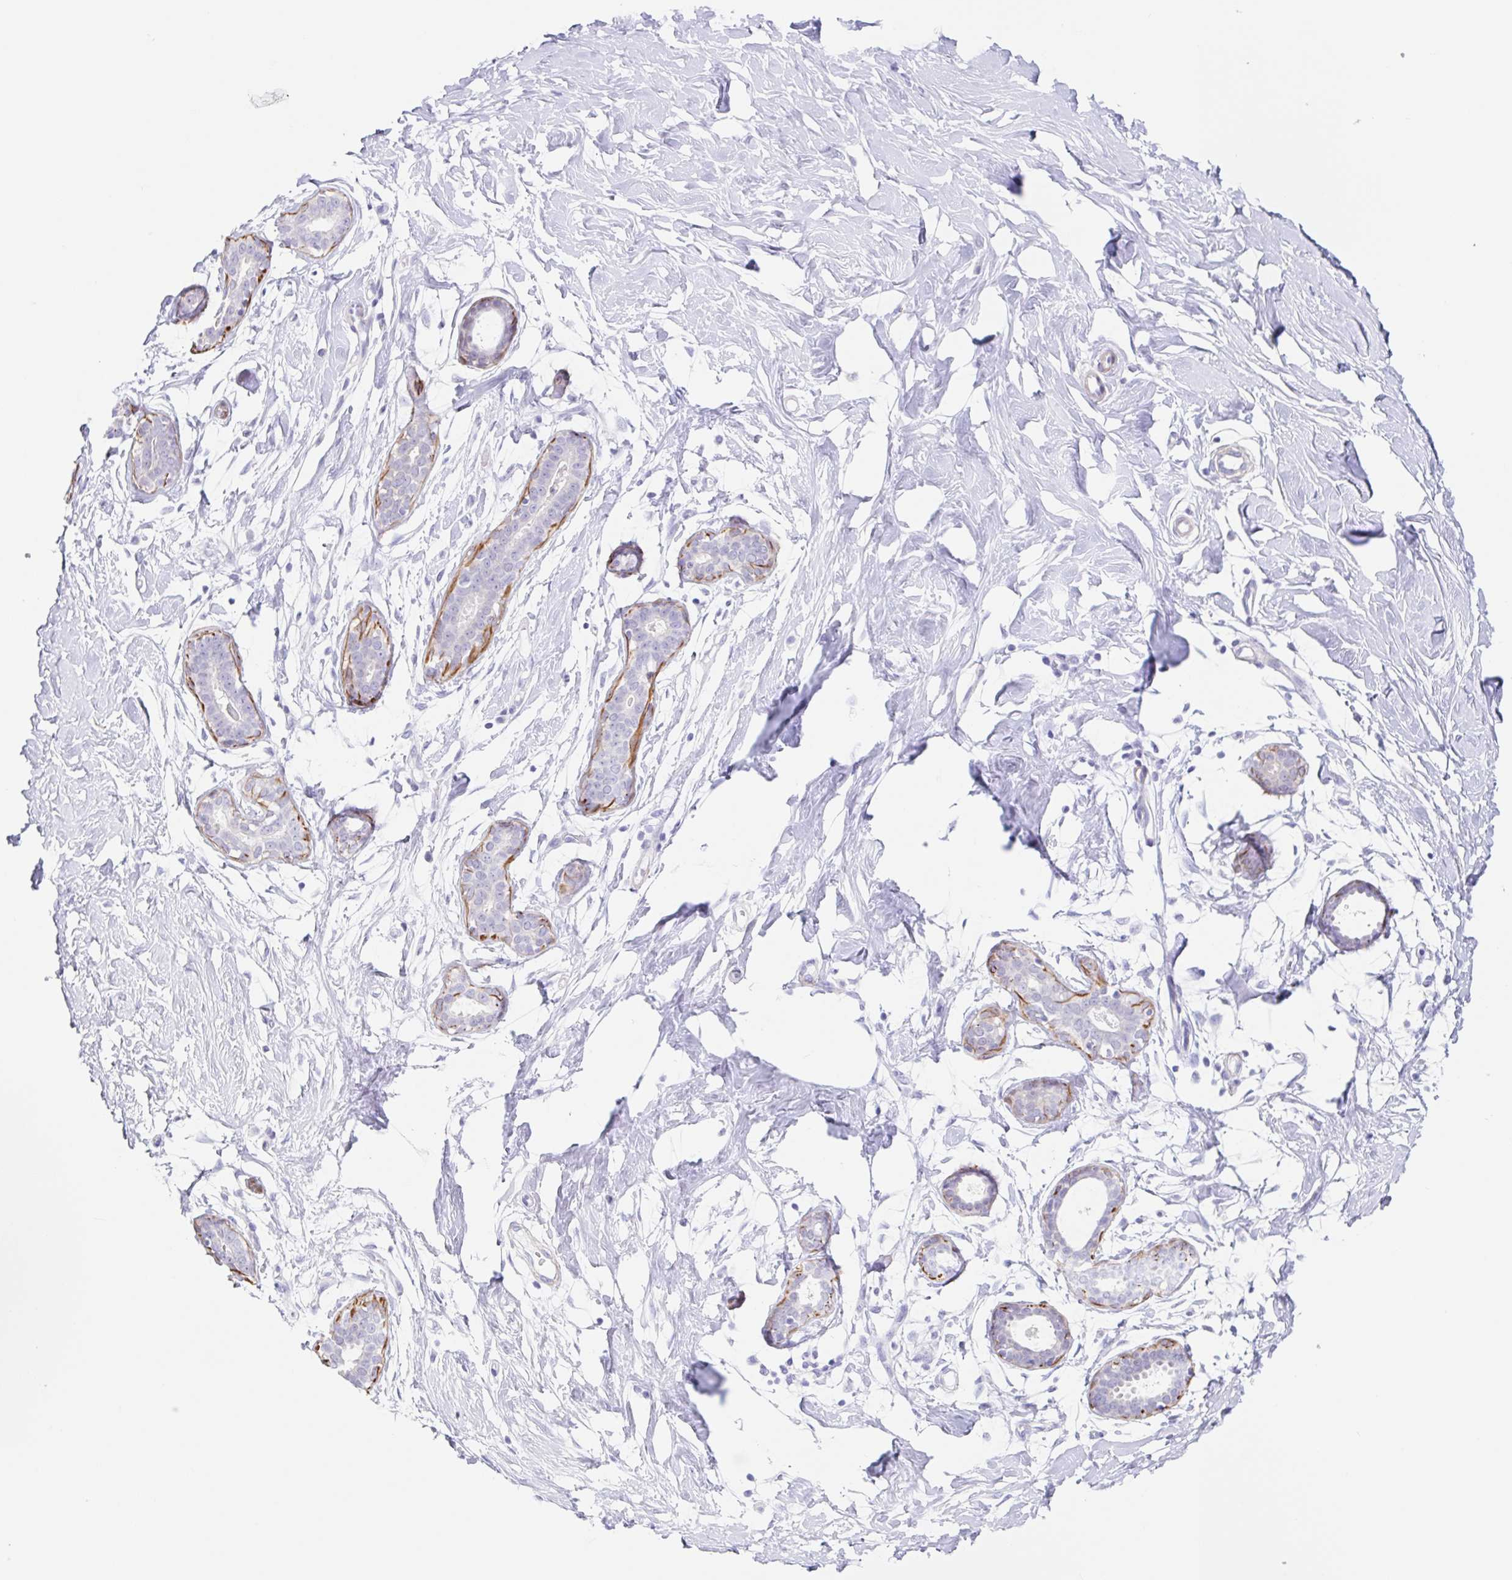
{"staining": {"intensity": "negative", "quantity": "none", "location": "none"}, "tissue": "breast", "cell_type": "Adipocytes", "image_type": "normal", "snomed": [{"axis": "morphology", "description": "Normal tissue, NOS"}, {"axis": "topography", "description": "Breast"}], "caption": "Immunohistochemical staining of benign breast demonstrates no significant staining in adipocytes.", "gene": "DCAF17", "patient": {"sex": "female", "age": 27}}